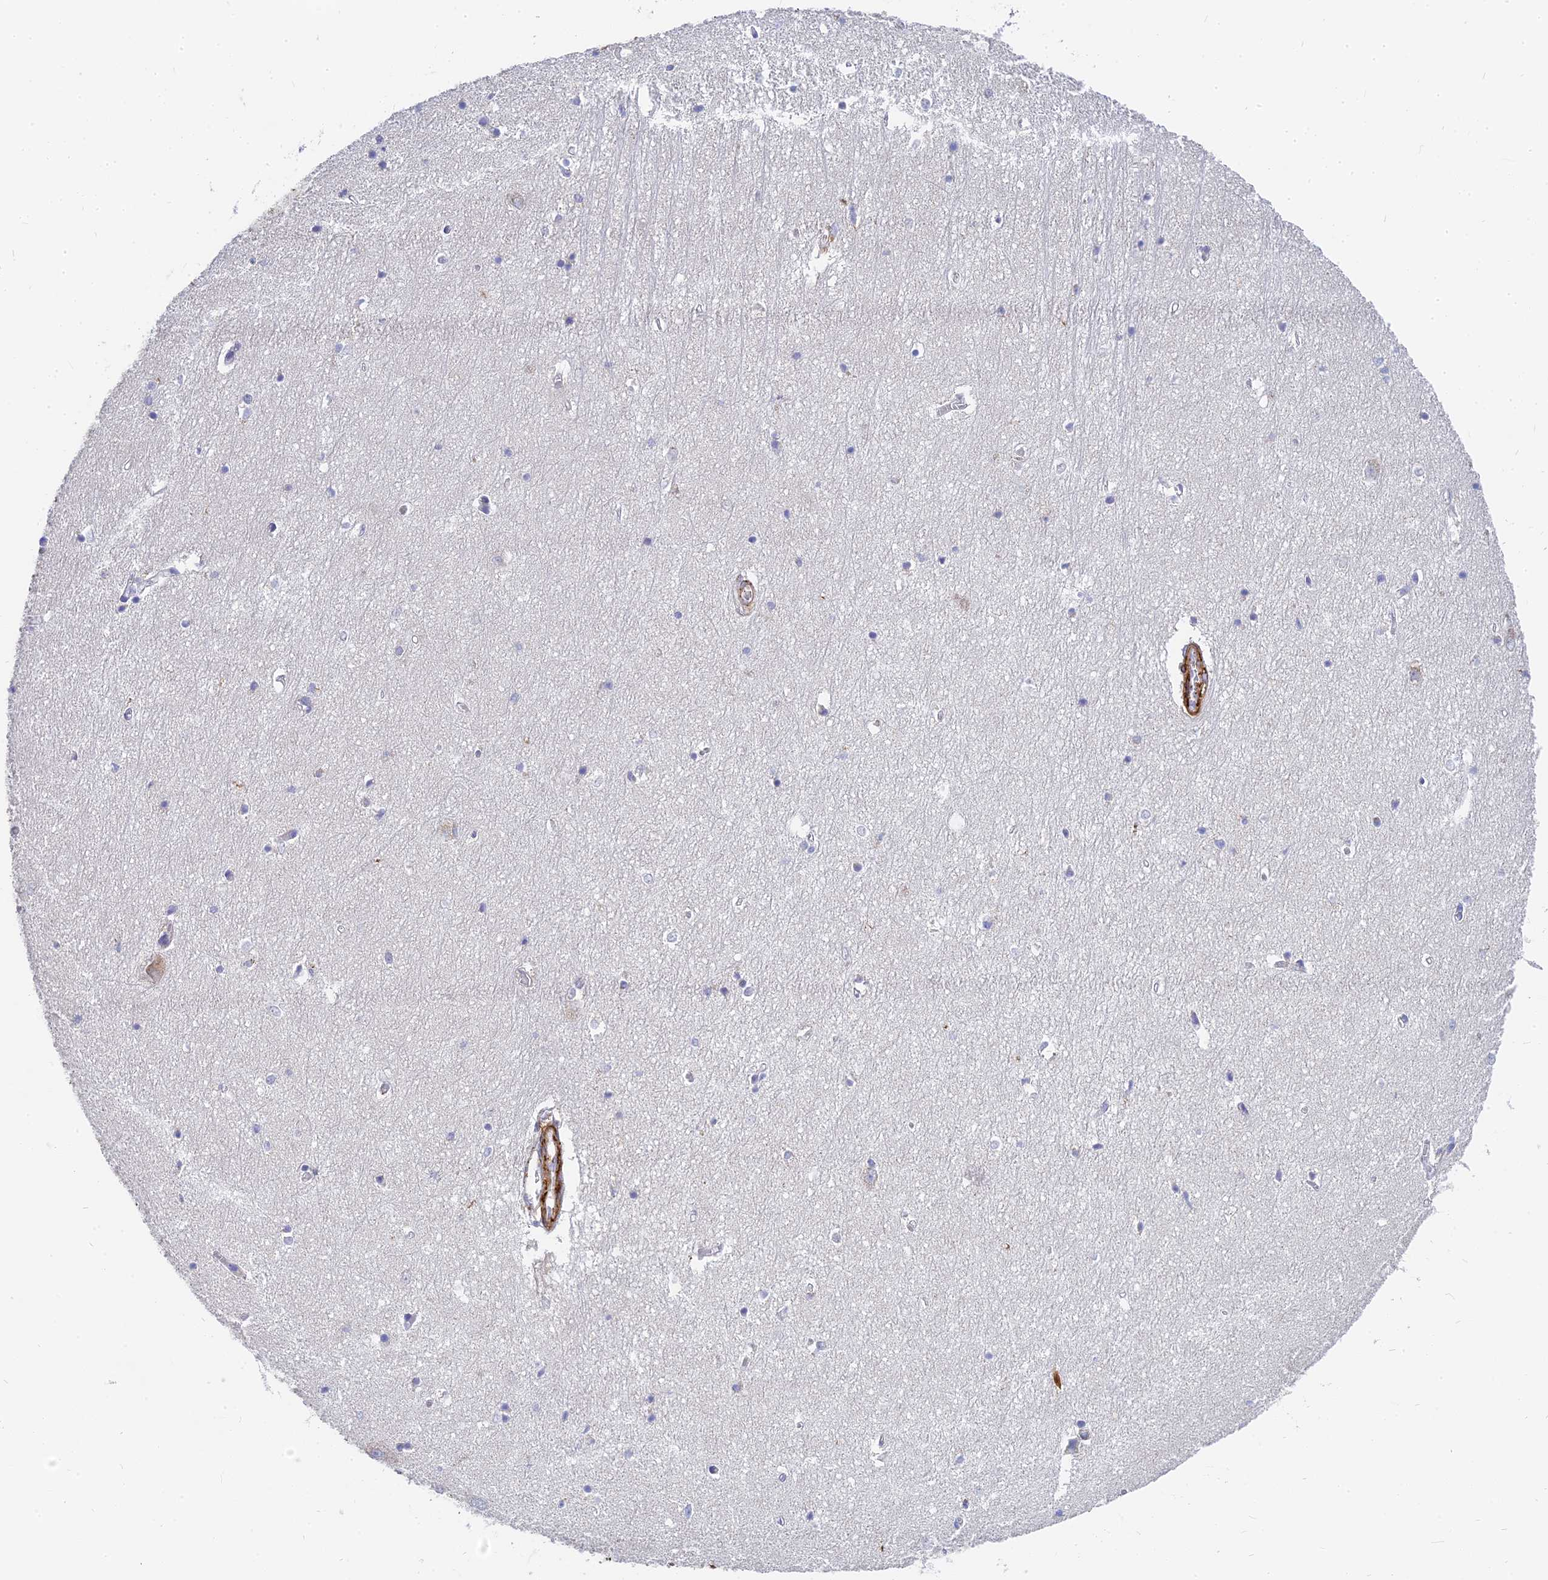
{"staining": {"intensity": "negative", "quantity": "none", "location": "none"}, "tissue": "hippocampus", "cell_type": "Glial cells", "image_type": "normal", "snomed": [{"axis": "morphology", "description": "Normal tissue, NOS"}, {"axis": "topography", "description": "Hippocampus"}], "caption": "This is a photomicrograph of IHC staining of normal hippocampus, which shows no expression in glial cells. Brightfield microscopy of IHC stained with DAB (brown) and hematoxylin (blue), captured at high magnification.", "gene": "MRPL15", "patient": {"sex": "female", "age": 64}}